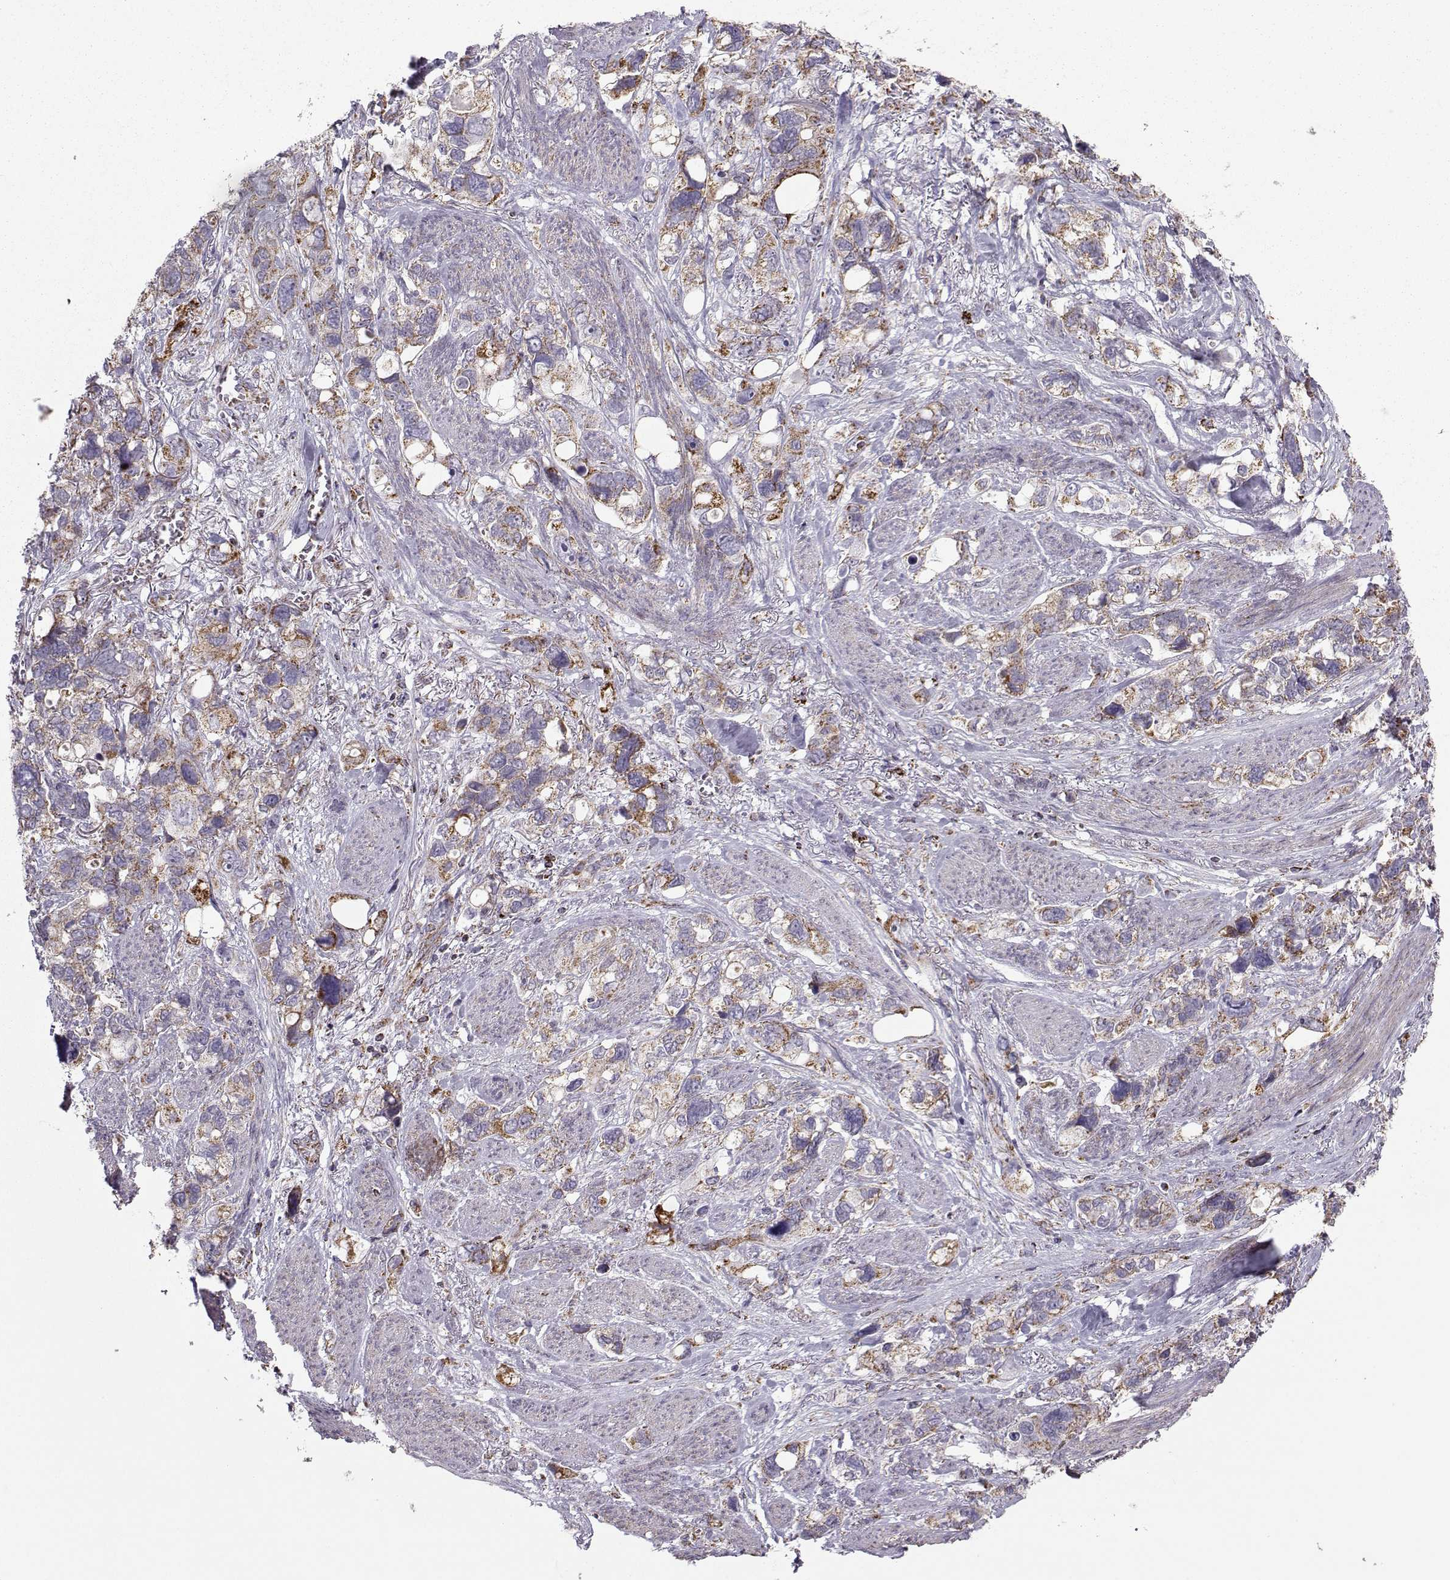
{"staining": {"intensity": "moderate", "quantity": ">75%", "location": "cytoplasmic/membranous"}, "tissue": "stomach cancer", "cell_type": "Tumor cells", "image_type": "cancer", "snomed": [{"axis": "morphology", "description": "Adenocarcinoma, NOS"}, {"axis": "topography", "description": "Stomach, upper"}], "caption": "Immunohistochemistry photomicrograph of human stomach adenocarcinoma stained for a protein (brown), which exhibits medium levels of moderate cytoplasmic/membranous positivity in about >75% of tumor cells.", "gene": "NECAB3", "patient": {"sex": "female", "age": 81}}